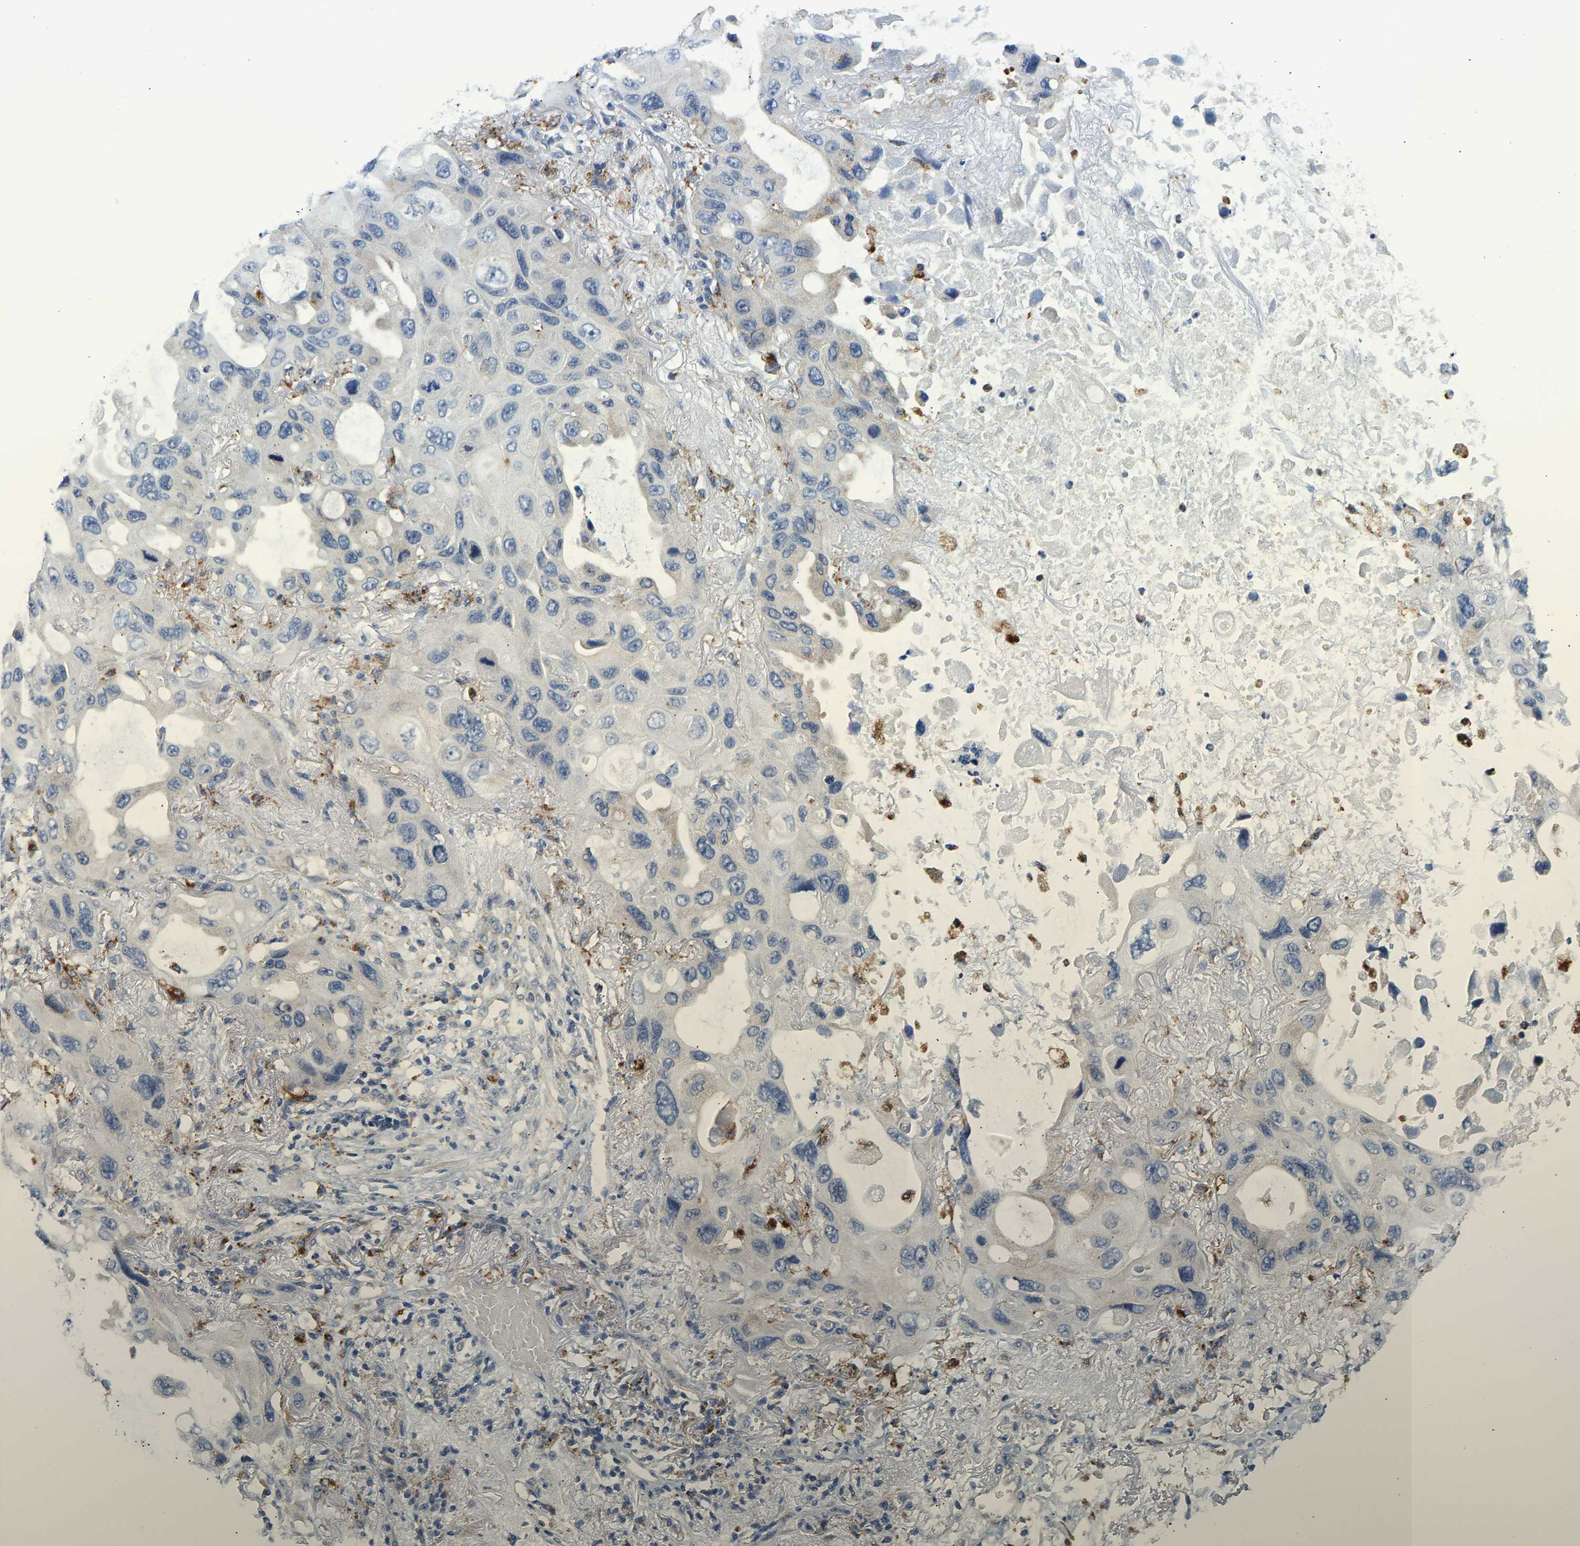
{"staining": {"intensity": "negative", "quantity": "none", "location": "none"}, "tissue": "lung cancer", "cell_type": "Tumor cells", "image_type": "cancer", "snomed": [{"axis": "morphology", "description": "Squamous cell carcinoma, NOS"}, {"axis": "topography", "description": "Lung"}], "caption": "High magnification brightfield microscopy of lung cancer stained with DAB (3,3'-diaminobenzidine) (brown) and counterstained with hematoxylin (blue): tumor cells show no significant positivity.", "gene": "ATP6V1E1", "patient": {"sex": "female", "age": 73}}